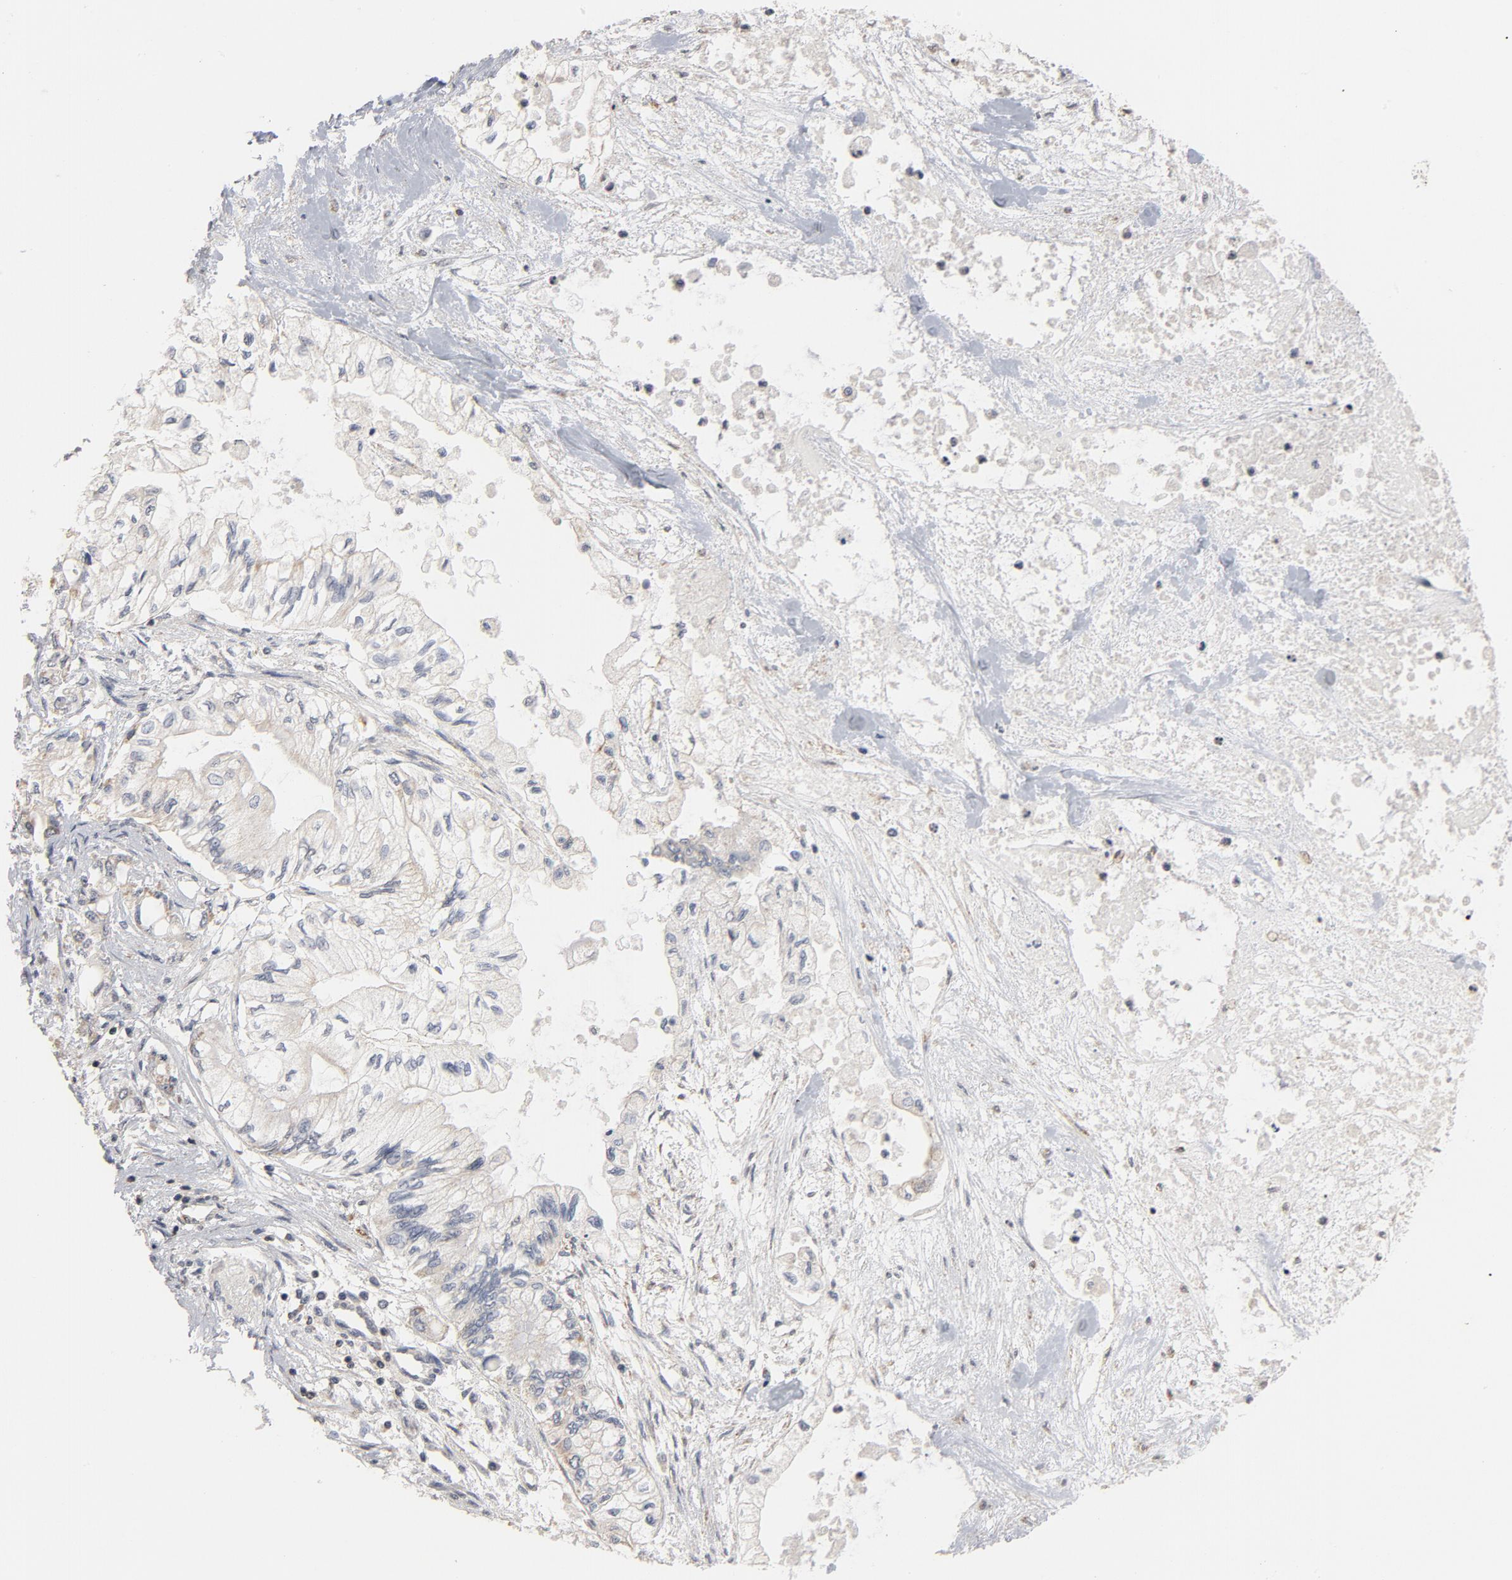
{"staining": {"intensity": "negative", "quantity": "none", "location": "none"}, "tissue": "pancreatic cancer", "cell_type": "Tumor cells", "image_type": "cancer", "snomed": [{"axis": "morphology", "description": "Adenocarcinoma, NOS"}, {"axis": "topography", "description": "Pancreas"}], "caption": "IHC histopathology image of neoplastic tissue: human pancreatic adenocarcinoma stained with DAB (3,3'-diaminobenzidine) shows no significant protein positivity in tumor cells. Brightfield microscopy of IHC stained with DAB (3,3'-diaminobenzidine) (brown) and hematoxylin (blue), captured at high magnification.", "gene": "GNG2", "patient": {"sex": "male", "age": 79}}